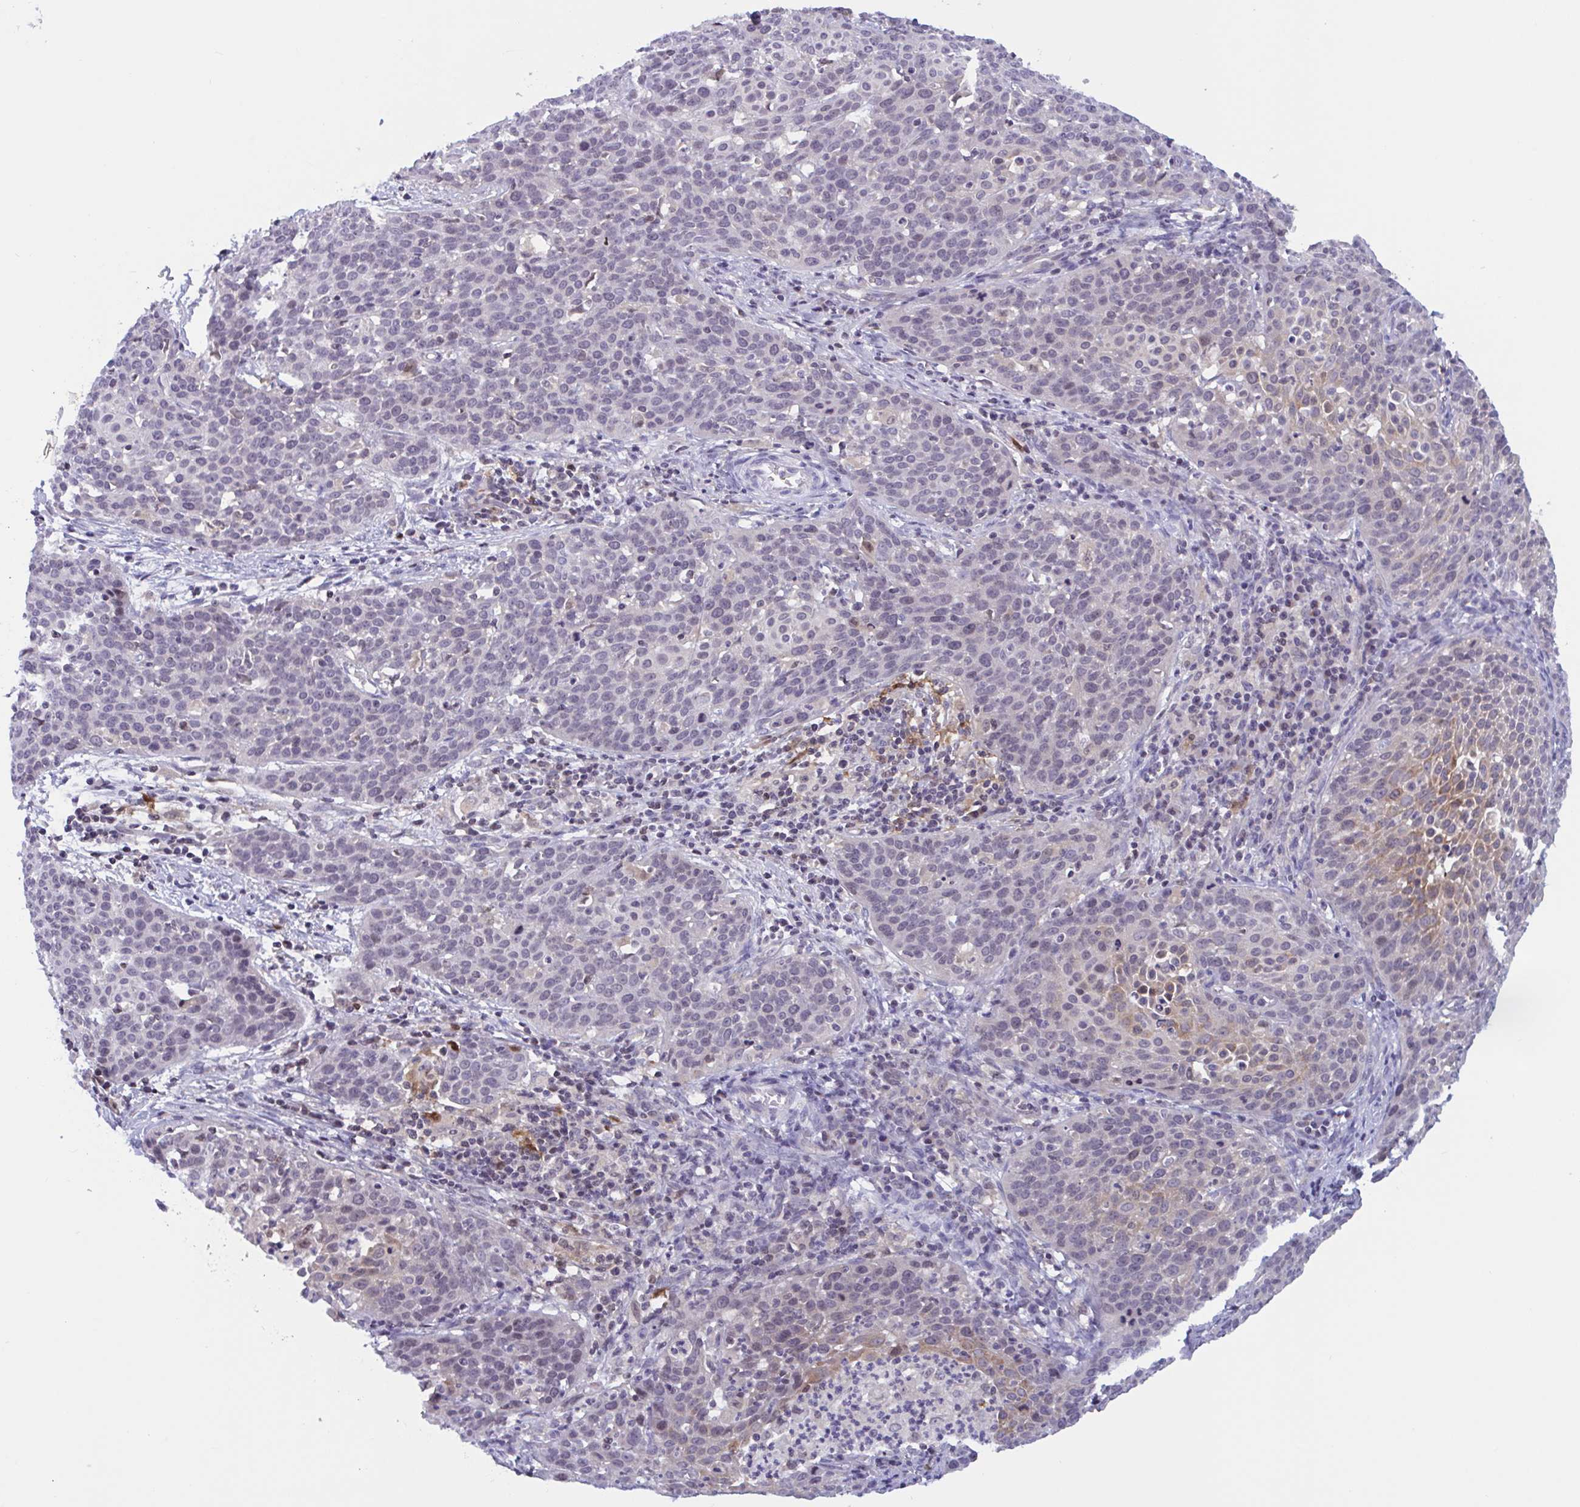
{"staining": {"intensity": "moderate", "quantity": "<25%", "location": "cytoplasmic/membranous"}, "tissue": "cervical cancer", "cell_type": "Tumor cells", "image_type": "cancer", "snomed": [{"axis": "morphology", "description": "Squamous cell carcinoma, NOS"}, {"axis": "topography", "description": "Cervix"}], "caption": "About <25% of tumor cells in cervical cancer (squamous cell carcinoma) reveal moderate cytoplasmic/membranous protein staining as visualized by brown immunohistochemical staining.", "gene": "SNX11", "patient": {"sex": "female", "age": 38}}